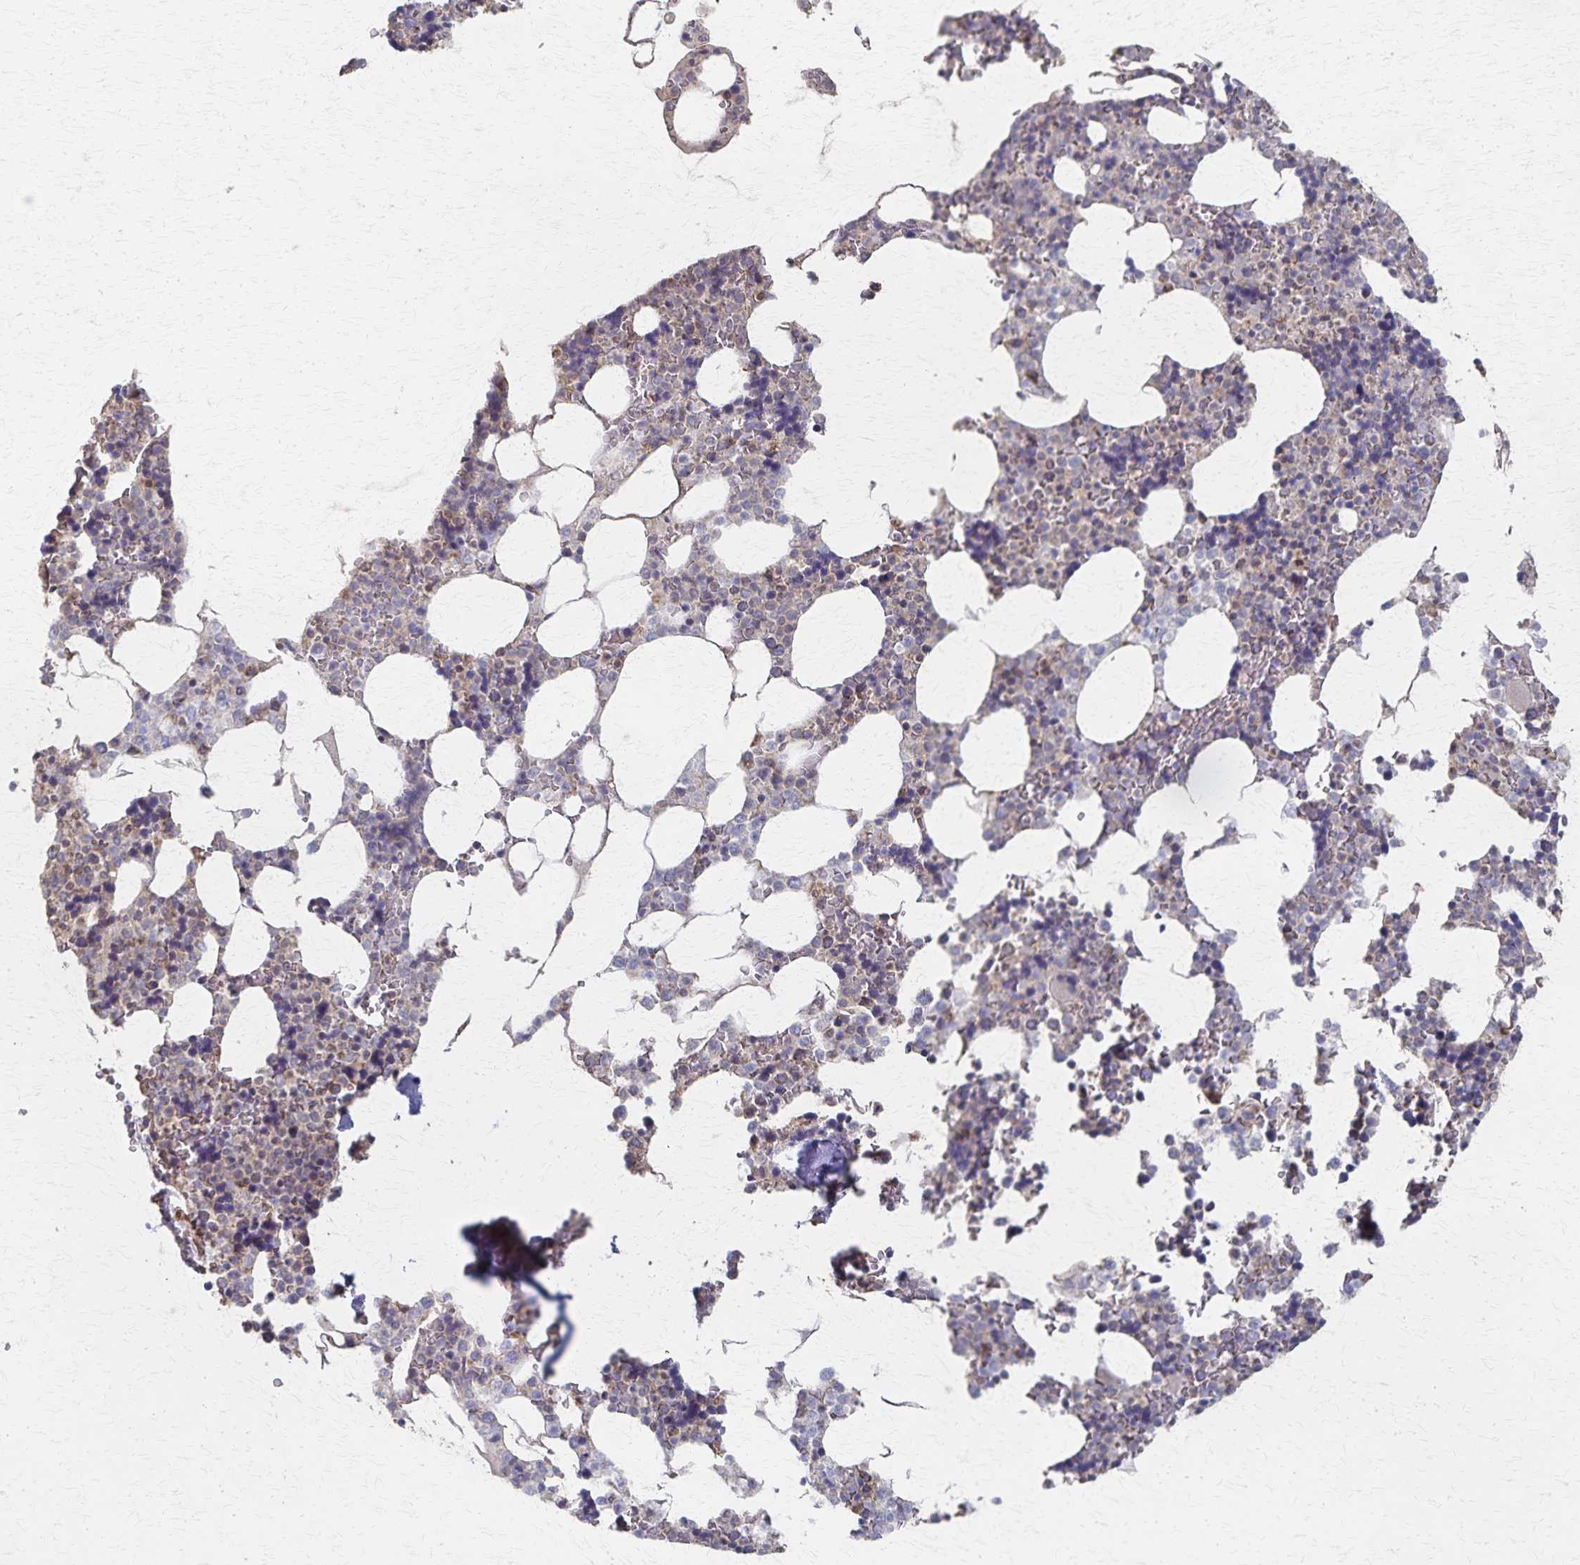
{"staining": {"intensity": "moderate", "quantity": "<25%", "location": "cytoplasmic/membranous"}, "tissue": "bone marrow", "cell_type": "Hematopoietic cells", "image_type": "normal", "snomed": [{"axis": "morphology", "description": "Normal tissue, NOS"}, {"axis": "topography", "description": "Bone marrow"}], "caption": "Immunohistochemistry staining of benign bone marrow, which exhibits low levels of moderate cytoplasmic/membranous staining in about <25% of hematopoietic cells indicating moderate cytoplasmic/membranous protein positivity. The staining was performed using DAB (3,3'-diaminobenzidine) (brown) for protein detection and nuclei were counterstained in hematoxylin (blue).", "gene": "PGAP2", "patient": {"sex": "female", "age": 42}}